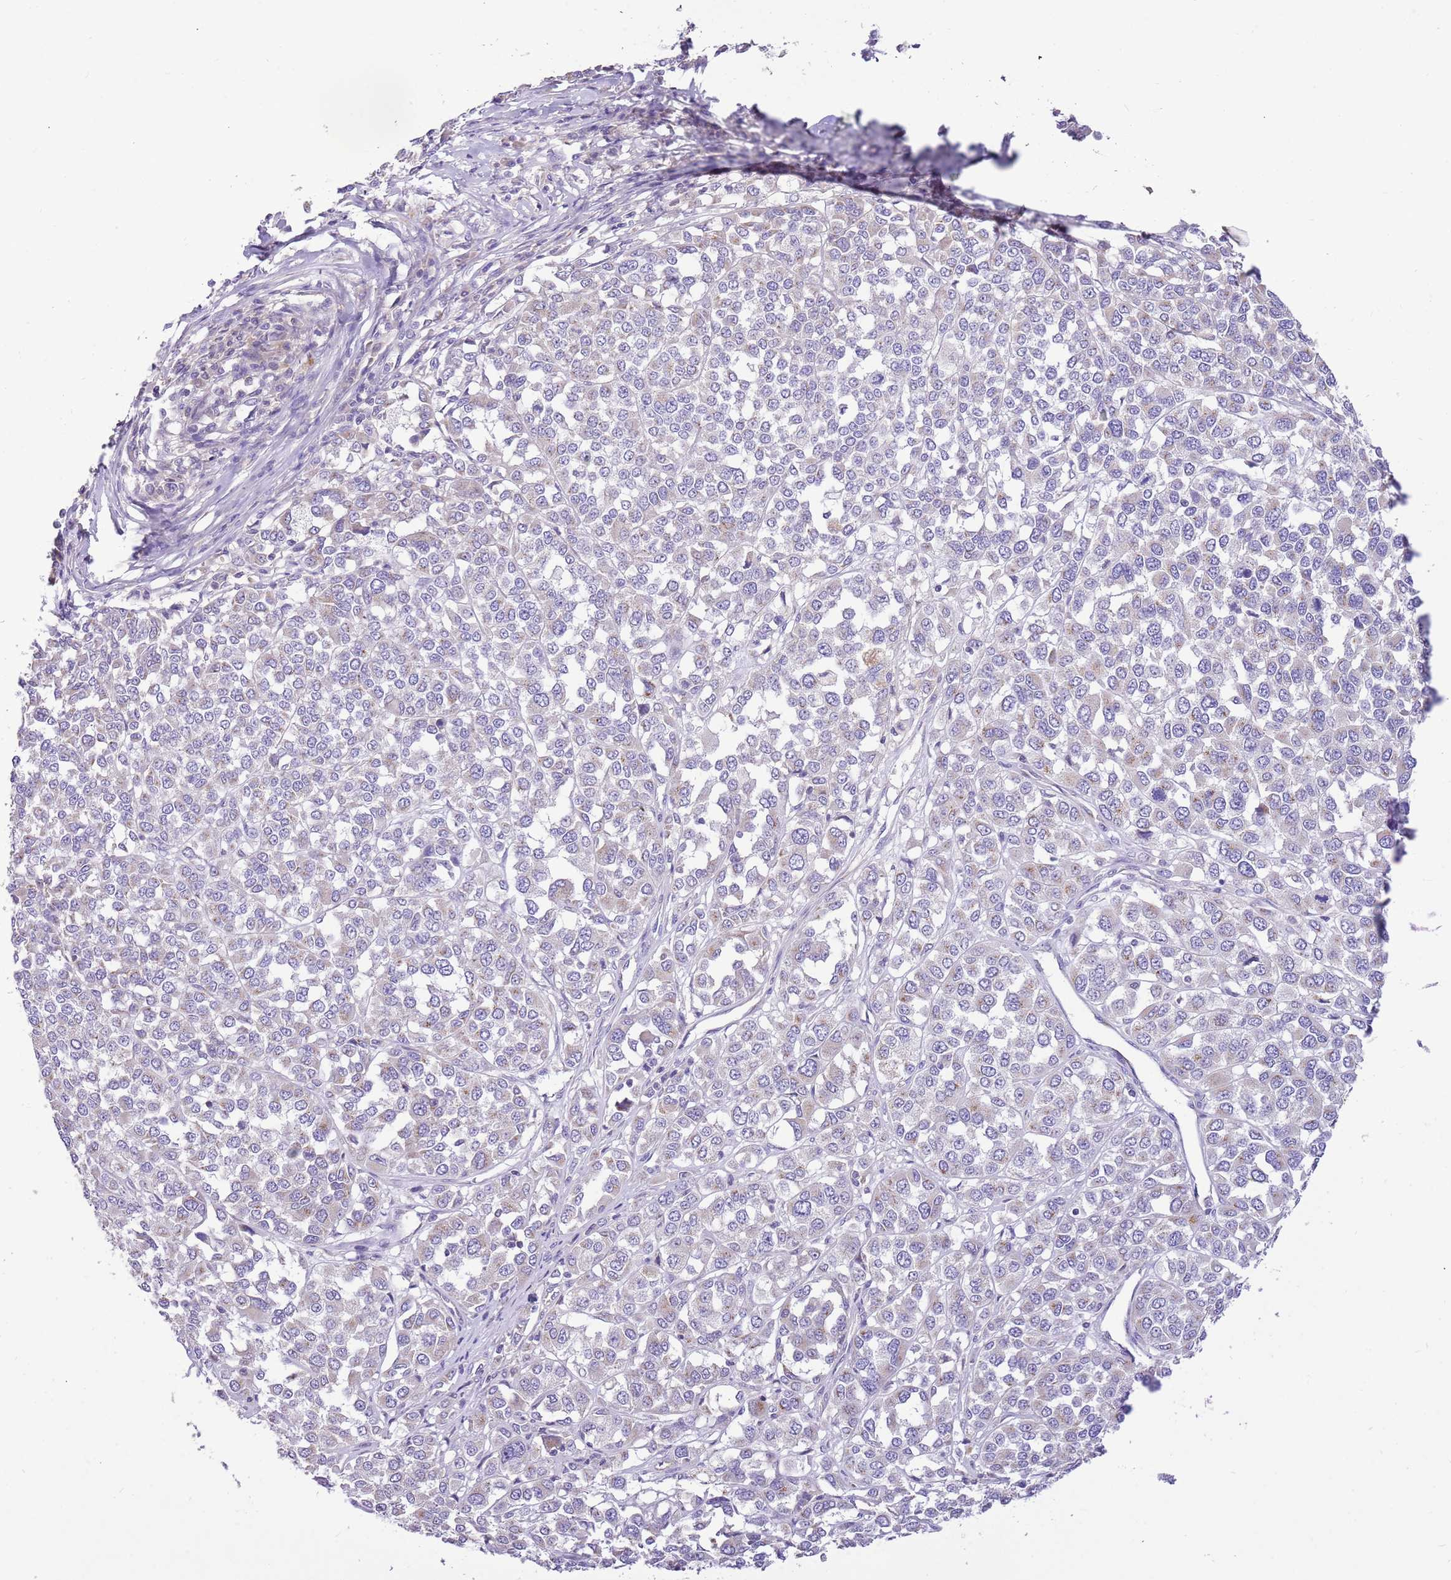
{"staining": {"intensity": "negative", "quantity": "none", "location": "none"}, "tissue": "melanoma", "cell_type": "Tumor cells", "image_type": "cancer", "snomed": [{"axis": "morphology", "description": "Malignant melanoma, Metastatic site"}, {"axis": "topography", "description": "Lymph node"}], "caption": "Histopathology image shows no protein staining in tumor cells of malignant melanoma (metastatic site) tissue. (Immunohistochemistry, brightfield microscopy, high magnification).", "gene": "GLCE", "patient": {"sex": "male", "age": 44}}